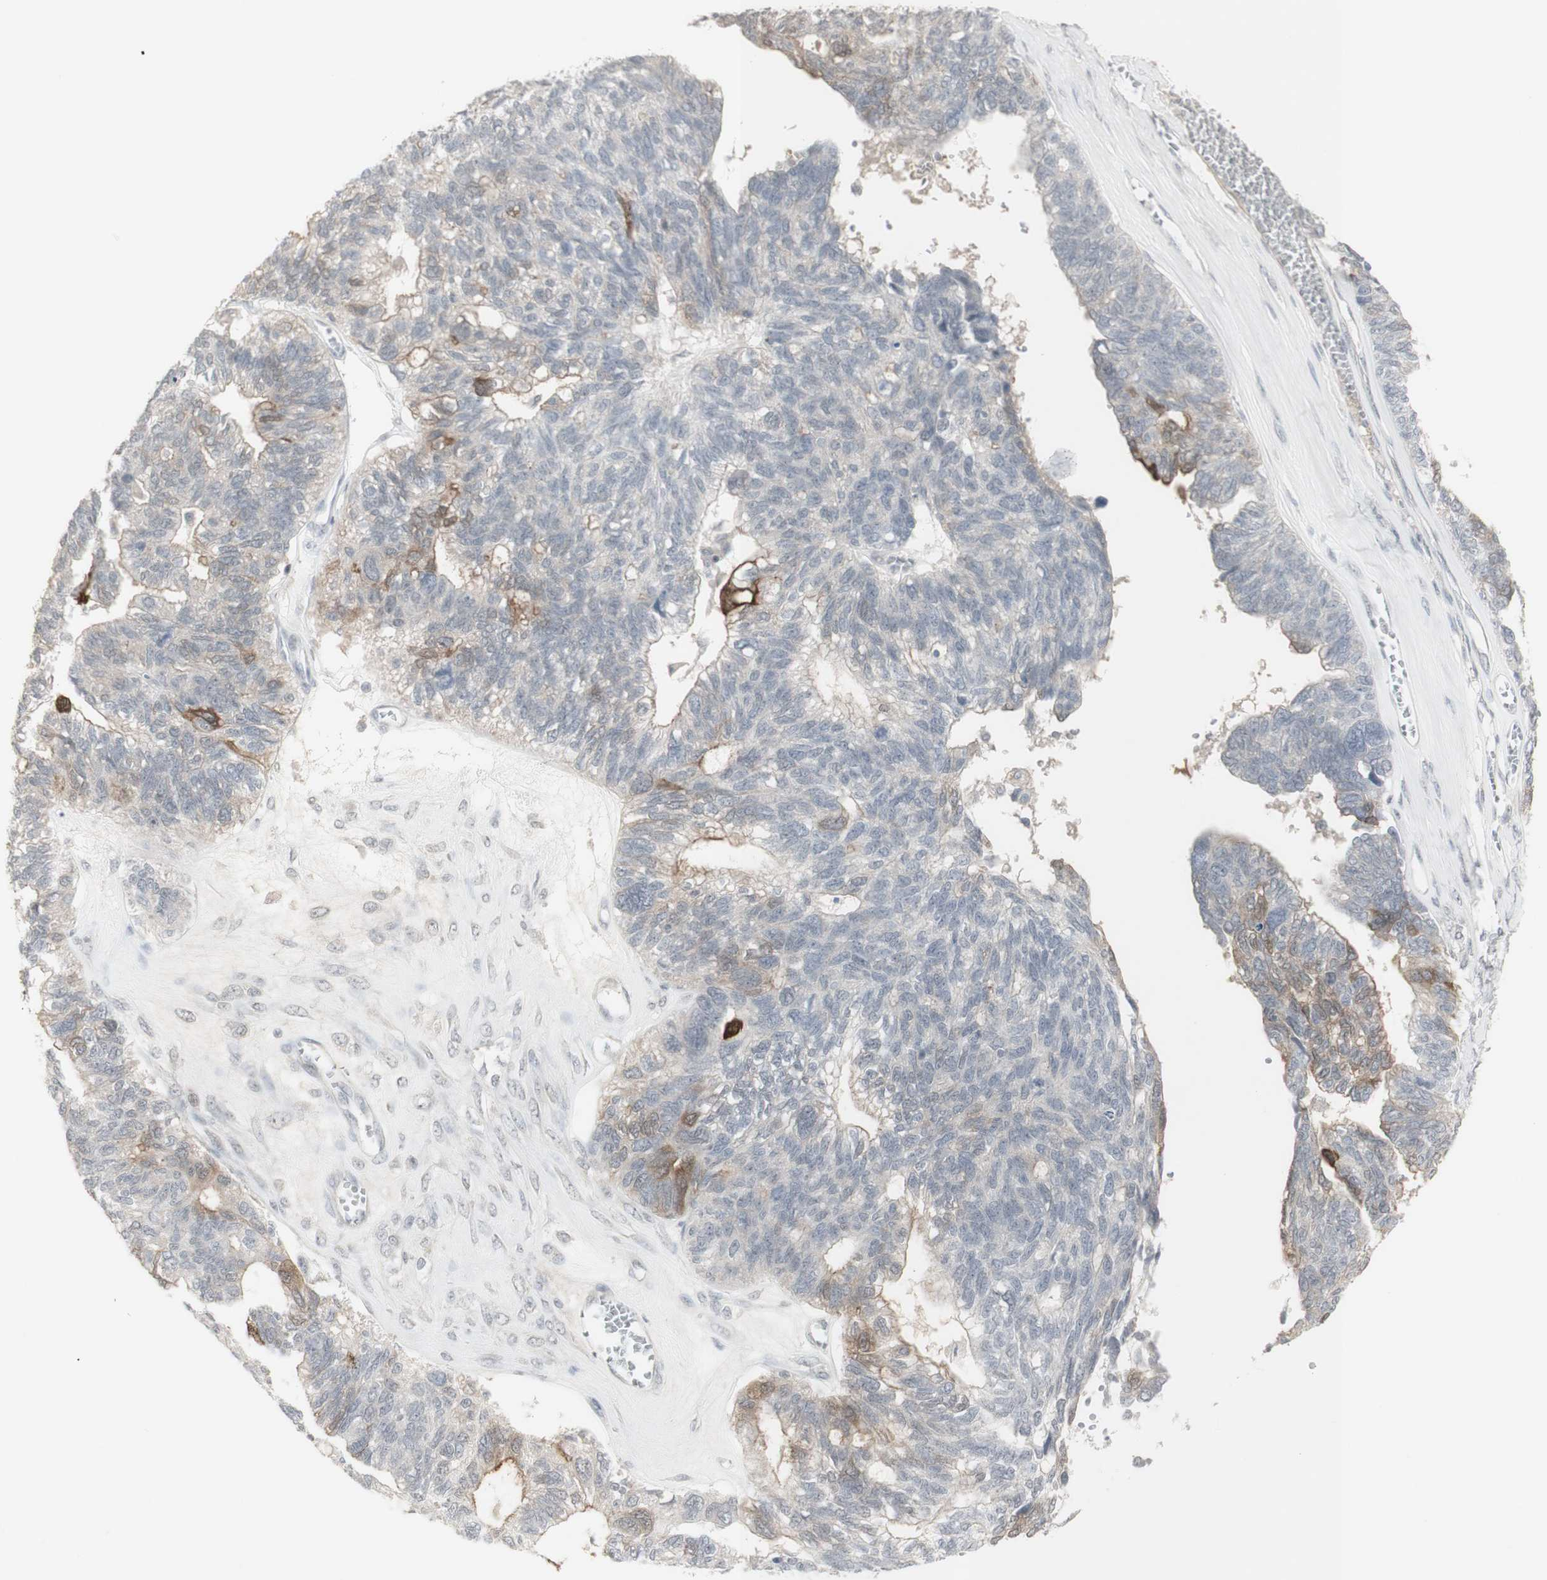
{"staining": {"intensity": "moderate", "quantity": "<25%", "location": "cytoplasmic/membranous"}, "tissue": "ovarian cancer", "cell_type": "Tumor cells", "image_type": "cancer", "snomed": [{"axis": "morphology", "description": "Cystadenocarcinoma, serous, NOS"}, {"axis": "topography", "description": "Ovary"}], "caption": "IHC of serous cystadenocarcinoma (ovarian) reveals low levels of moderate cytoplasmic/membranous positivity in approximately <25% of tumor cells. Using DAB (brown) and hematoxylin (blue) stains, captured at high magnification using brightfield microscopy.", "gene": "C1orf116", "patient": {"sex": "female", "age": 79}}